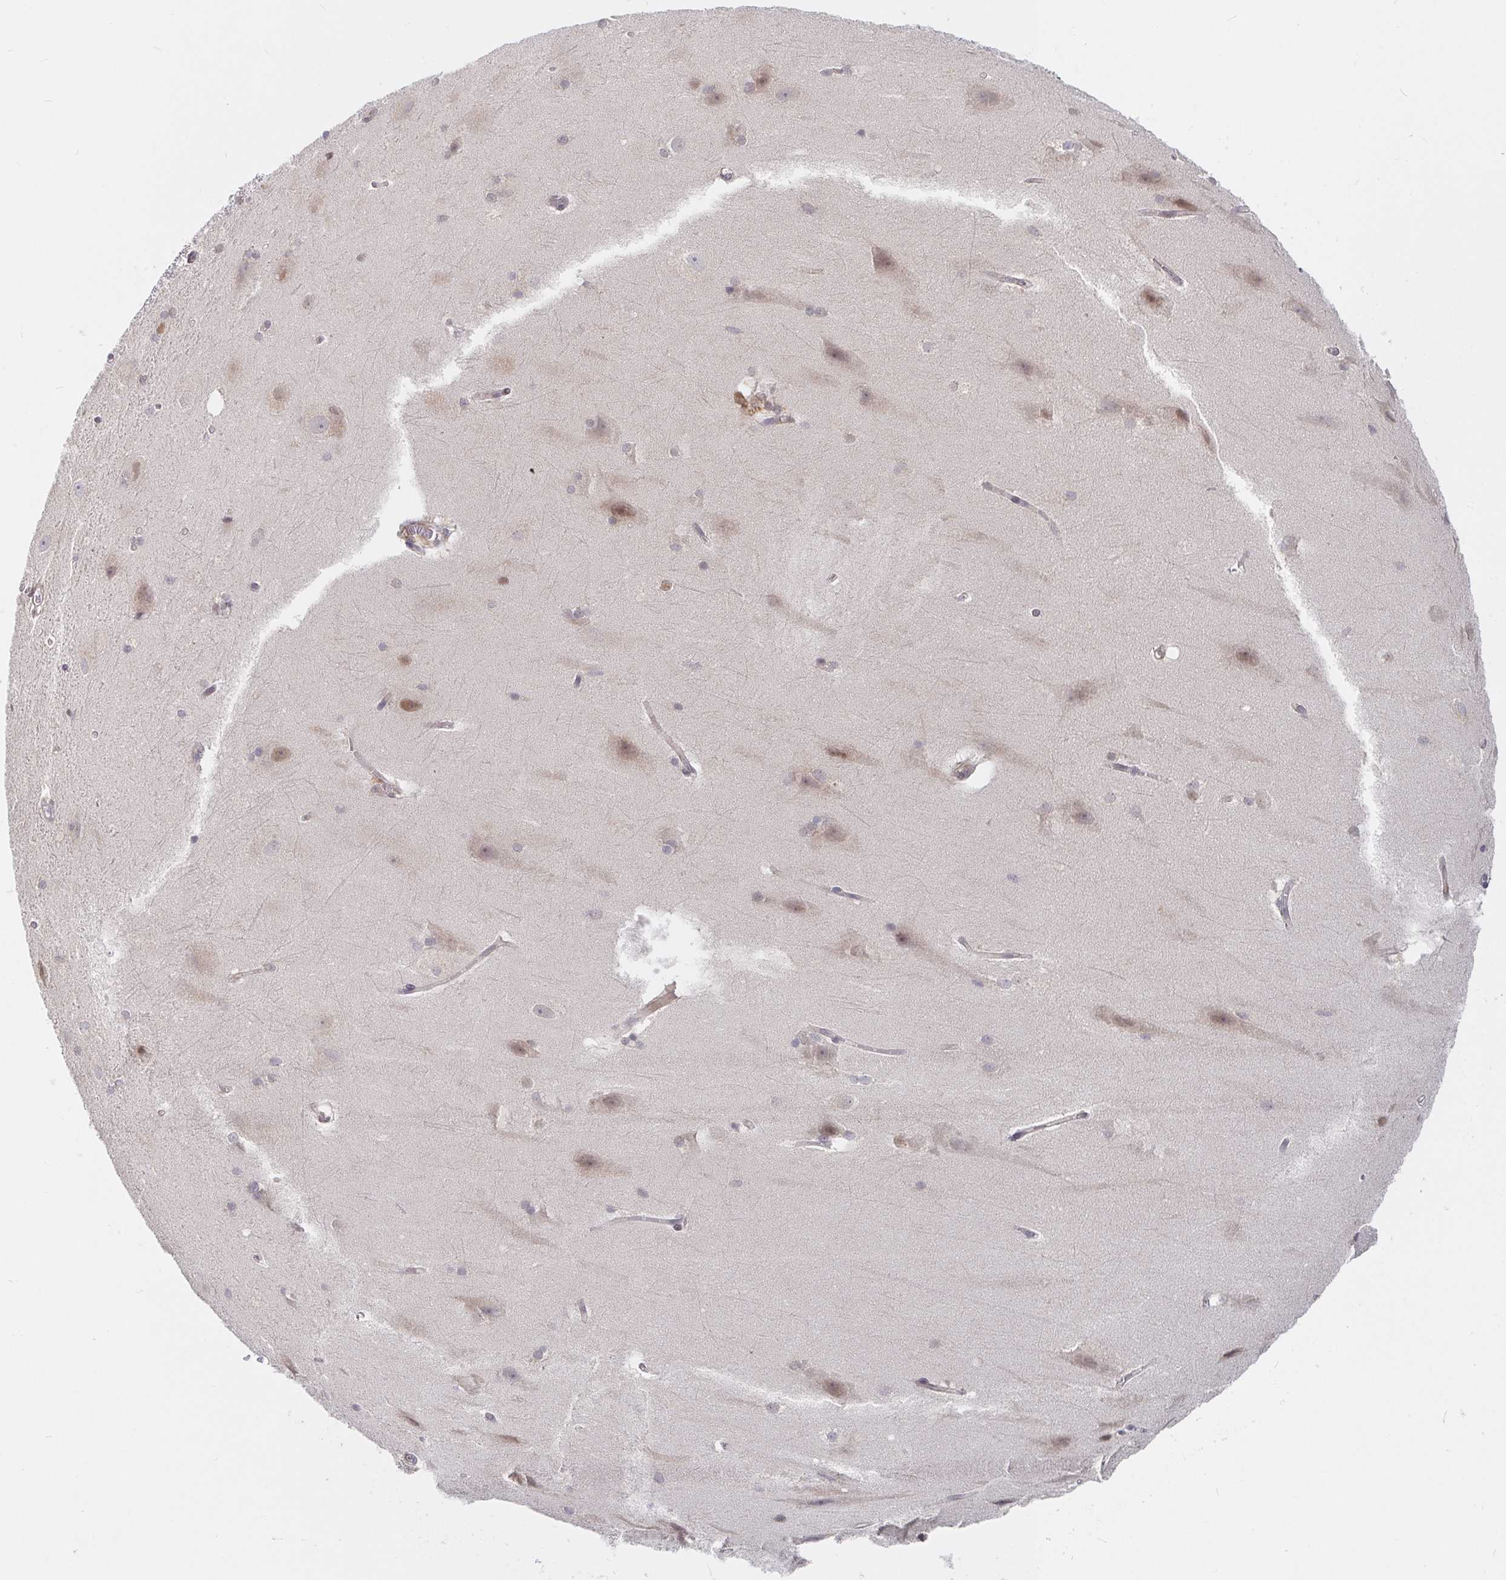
{"staining": {"intensity": "negative", "quantity": "none", "location": "none"}, "tissue": "hippocampus", "cell_type": "Glial cells", "image_type": "normal", "snomed": [{"axis": "morphology", "description": "Normal tissue, NOS"}, {"axis": "topography", "description": "Cerebral cortex"}, {"axis": "topography", "description": "Hippocampus"}], "caption": "Immunohistochemistry (IHC) image of benign hippocampus: human hippocampus stained with DAB shows no significant protein positivity in glial cells. The staining is performed using DAB (3,3'-diaminobenzidine) brown chromogen with nuclei counter-stained in using hematoxylin.", "gene": "ALG1L2", "patient": {"sex": "female", "age": 19}}